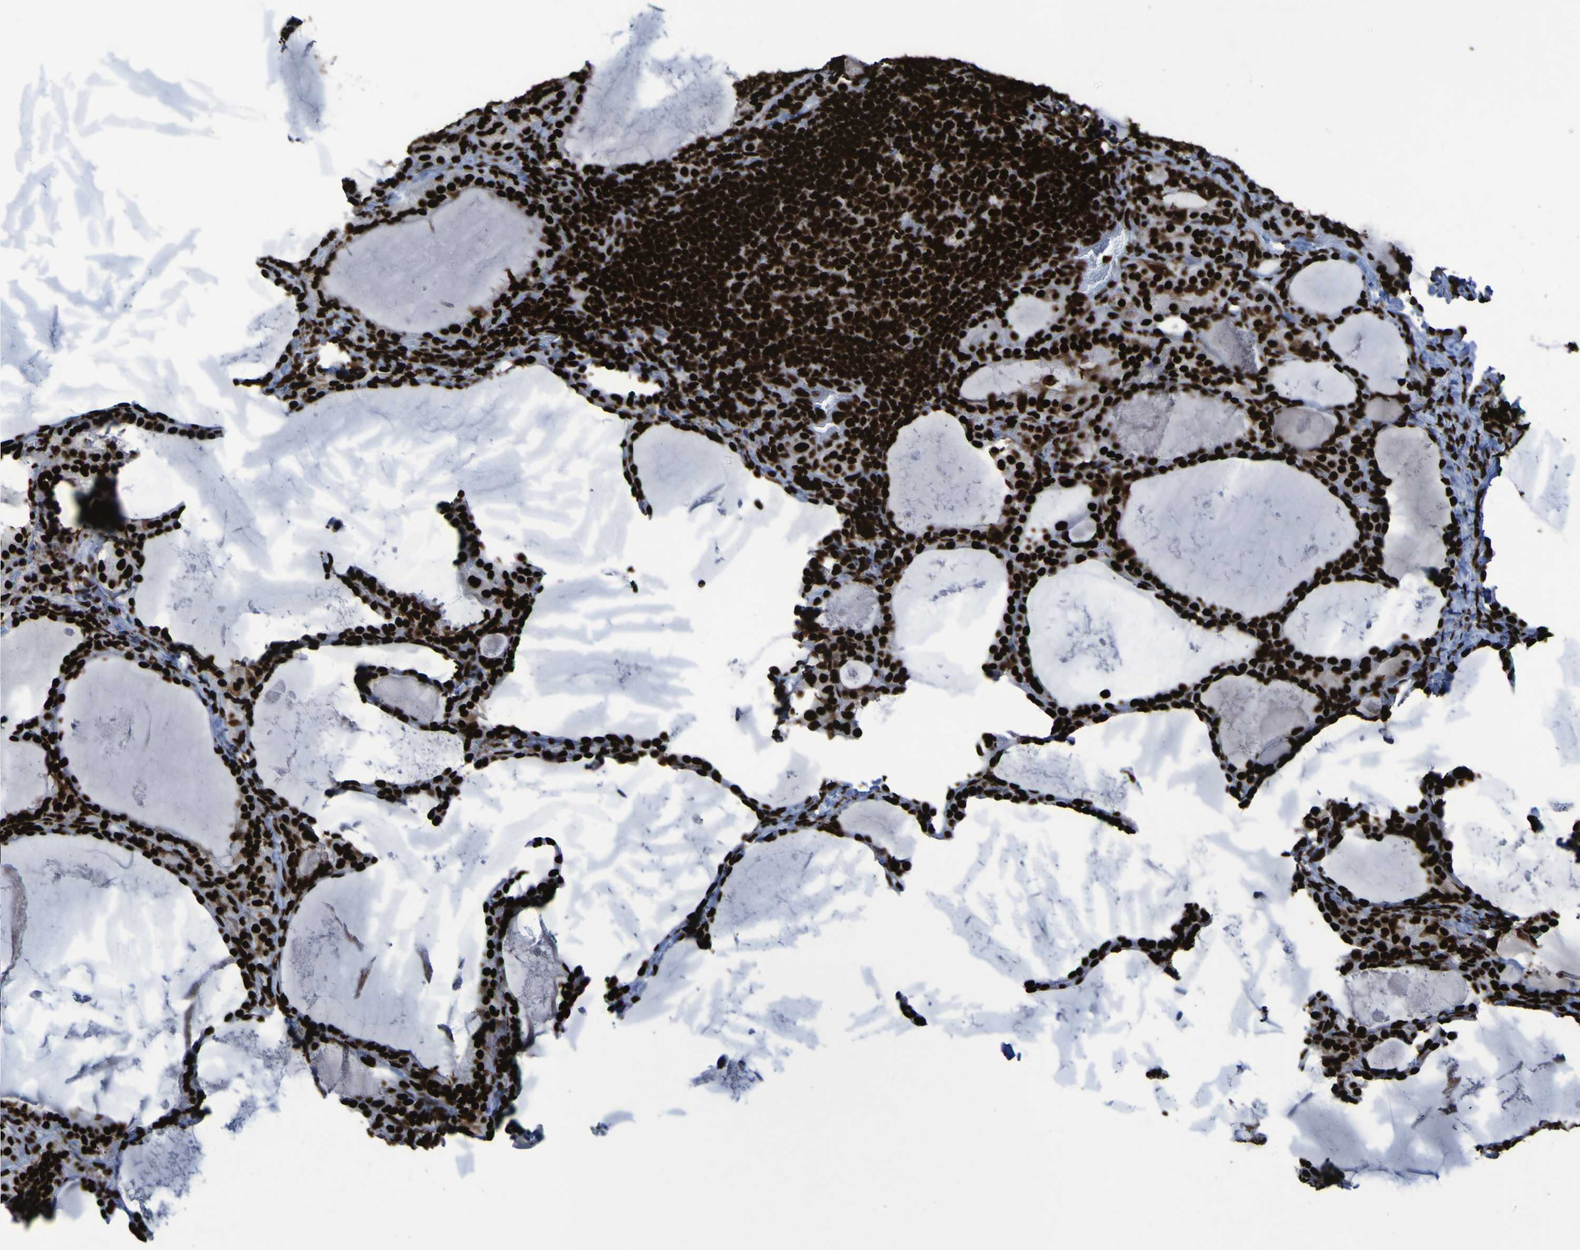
{"staining": {"intensity": "strong", "quantity": ">75%", "location": "nuclear"}, "tissue": "thyroid cancer", "cell_type": "Tumor cells", "image_type": "cancer", "snomed": [{"axis": "morphology", "description": "Papillary adenocarcinoma, NOS"}, {"axis": "topography", "description": "Thyroid gland"}], "caption": "Thyroid papillary adenocarcinoma stained with a brown dye displays strong nuclear positive staining in approximately >75% of tumor cells.", "gene": "NPM1", "patient": {"sex": "female", "age": 42}}